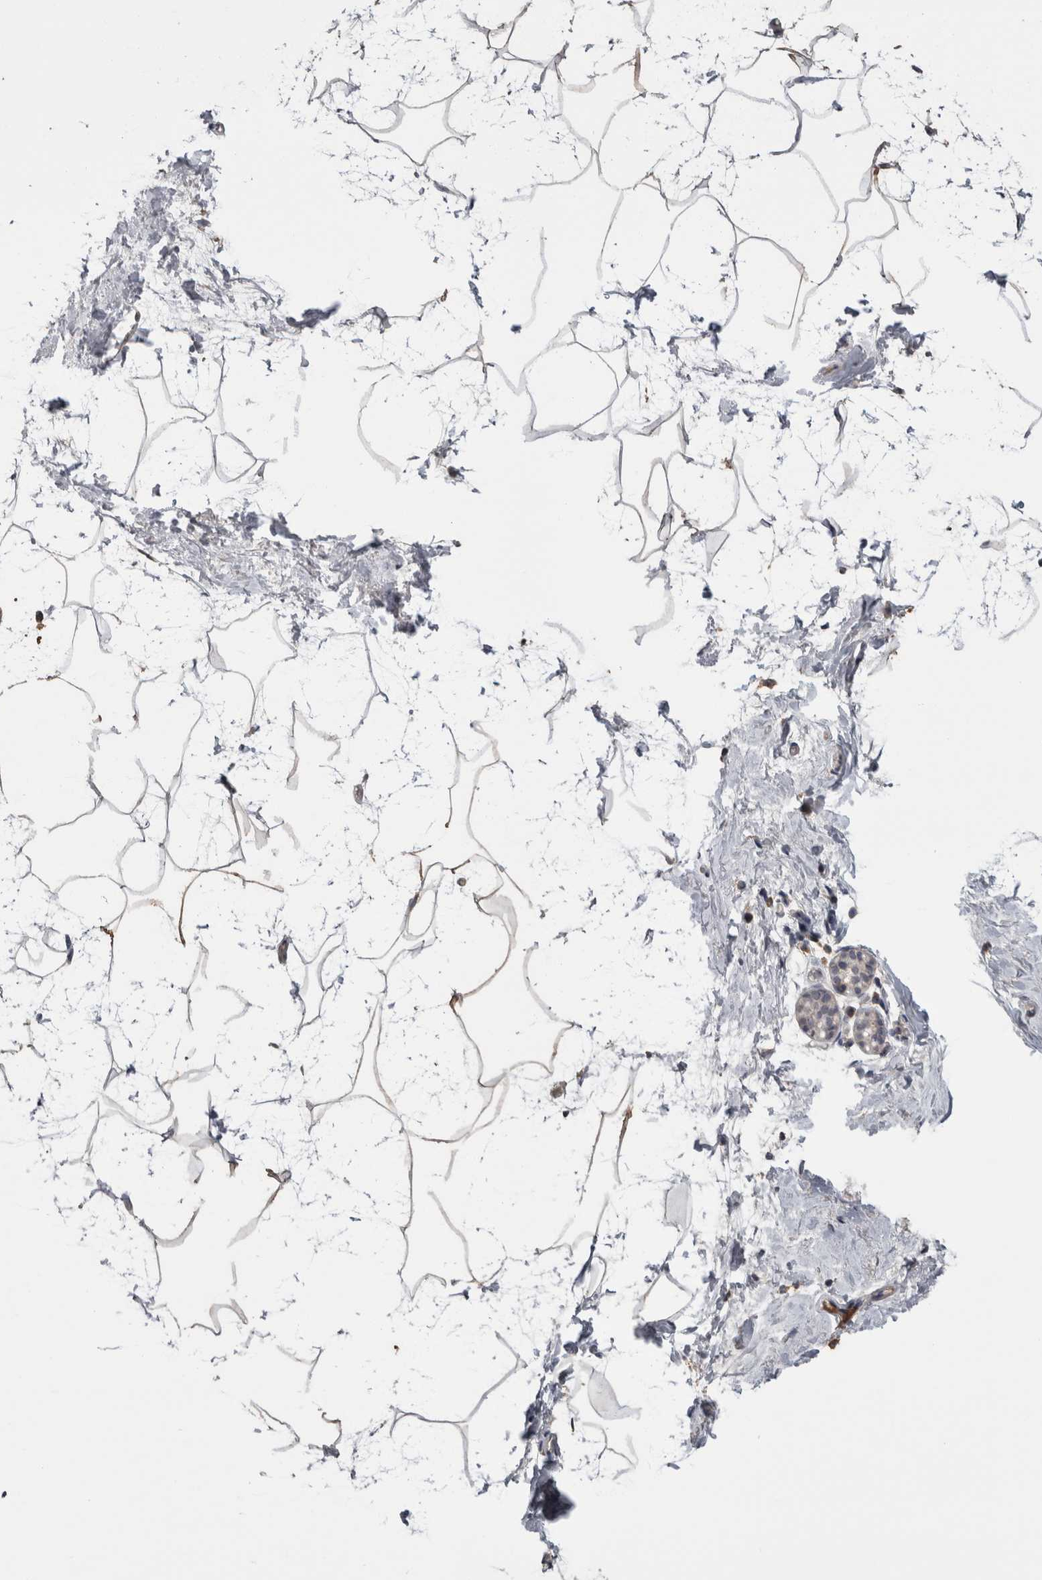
{"staining": {"intensity": "negative", "quantity": "none", "location": "none"}, "tissue": "breast", "cell_type": "Adipocytes", "image_type": "normal", "snomed": [{"axis": "morphology", "description": "Normal tissue, NOS"}, {"axis": "topography", "description": "Breast"}], "caption": "Histopathology image shows no significant protein expression in adipocytes of normal breast.", "gene": "ANXA13", "patient": {"sex": "female", "age": 62}}